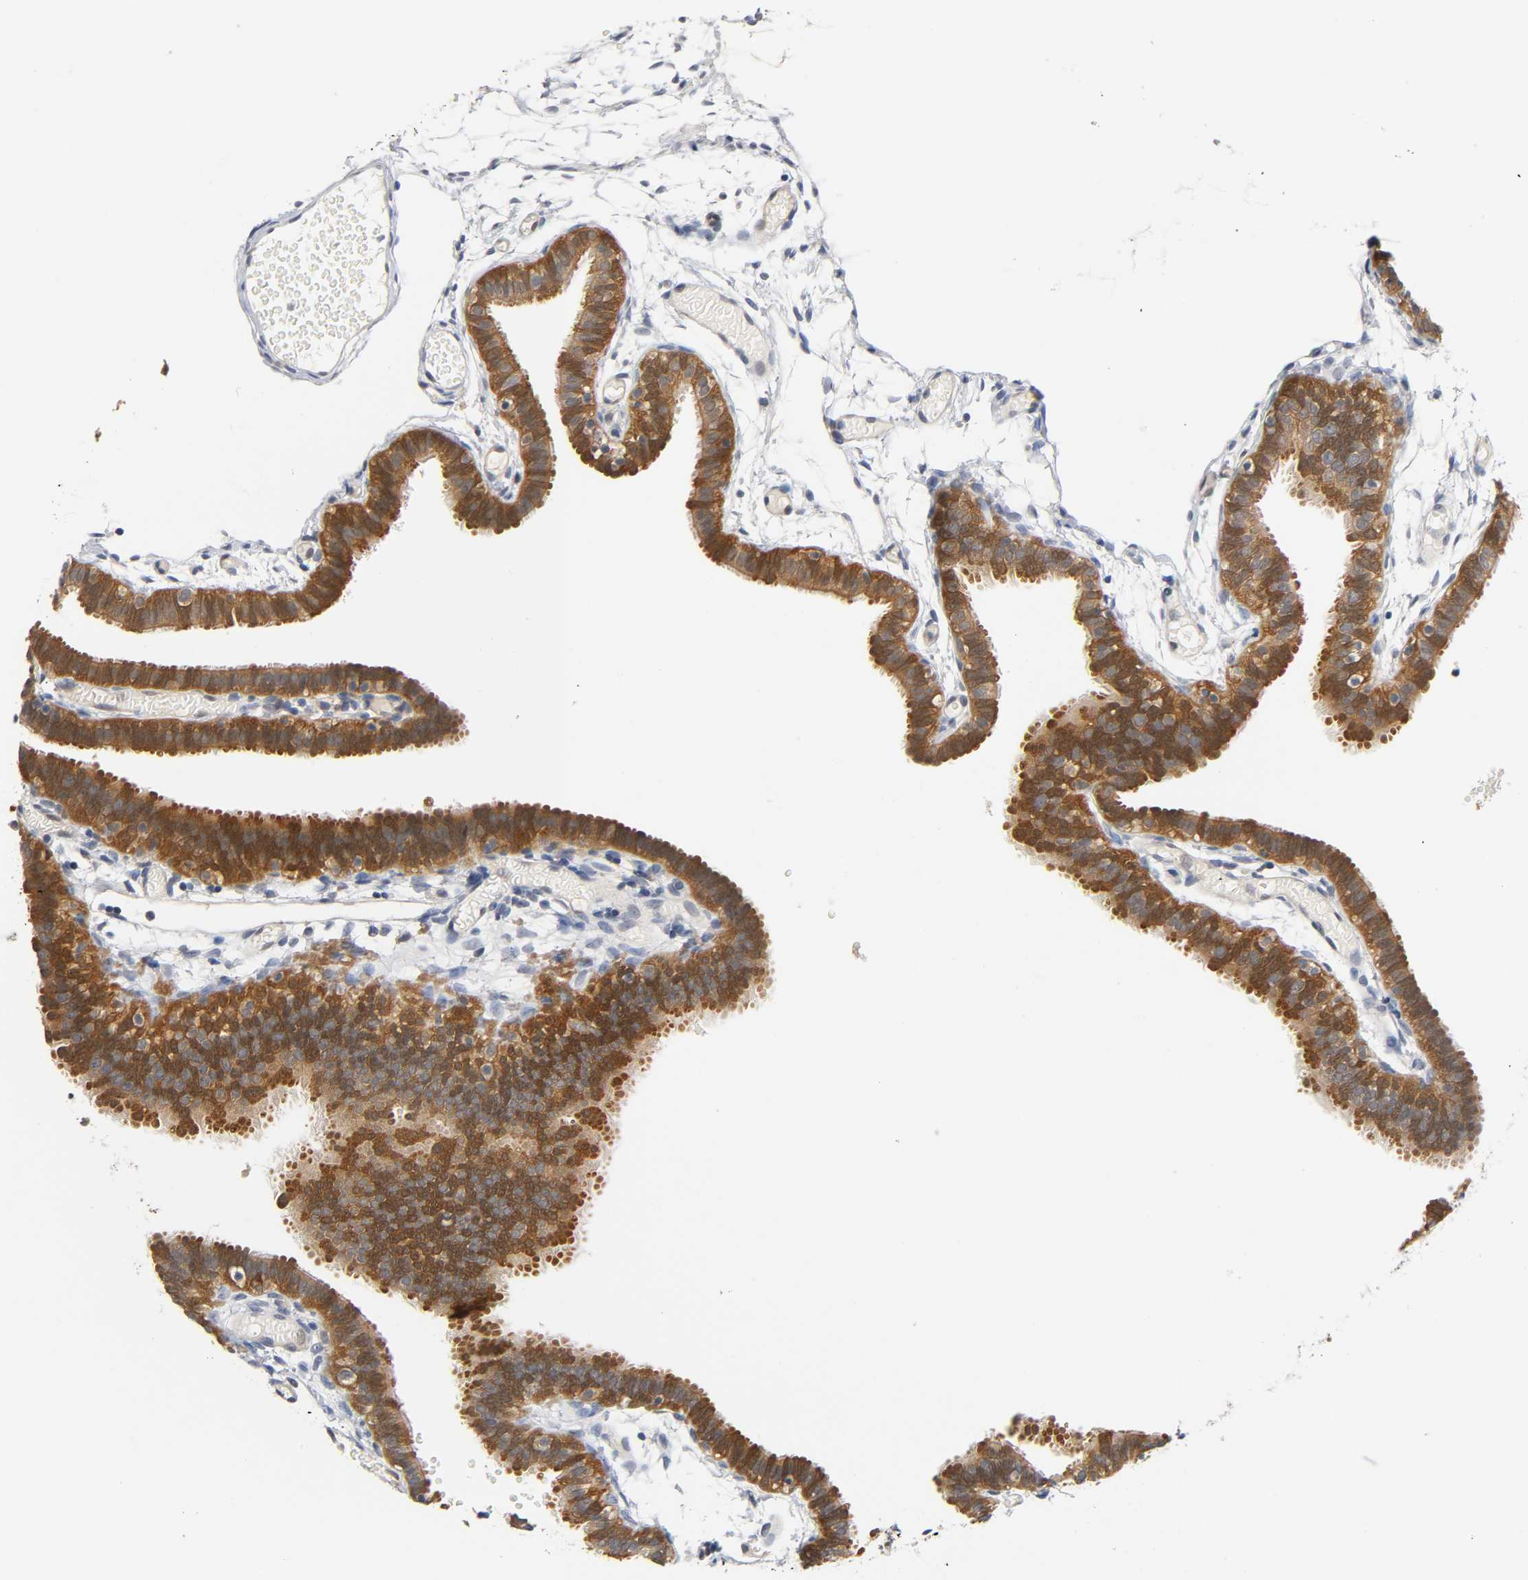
{"staining": {"intensity": "moderate", "quantity": ">75%", "location": "cytoplasmic/membranous"}, "tissue": "fallopian tube", "cell_type": "Glandular cells", "image_type": "normal", "snomed": [{"axis": "morphology", "description": "Normal tissue, NOS"}, {"axis": "topography", "description": "Fallopian tube"}], "caption": "Fallopian tube stained for a protein reveals moderate cytoplasmic/membranous positivity in glandular cells. Nuclei are stained in blue.", "gene": "FYN", "patient": {"sex": "female", "age": 29}}